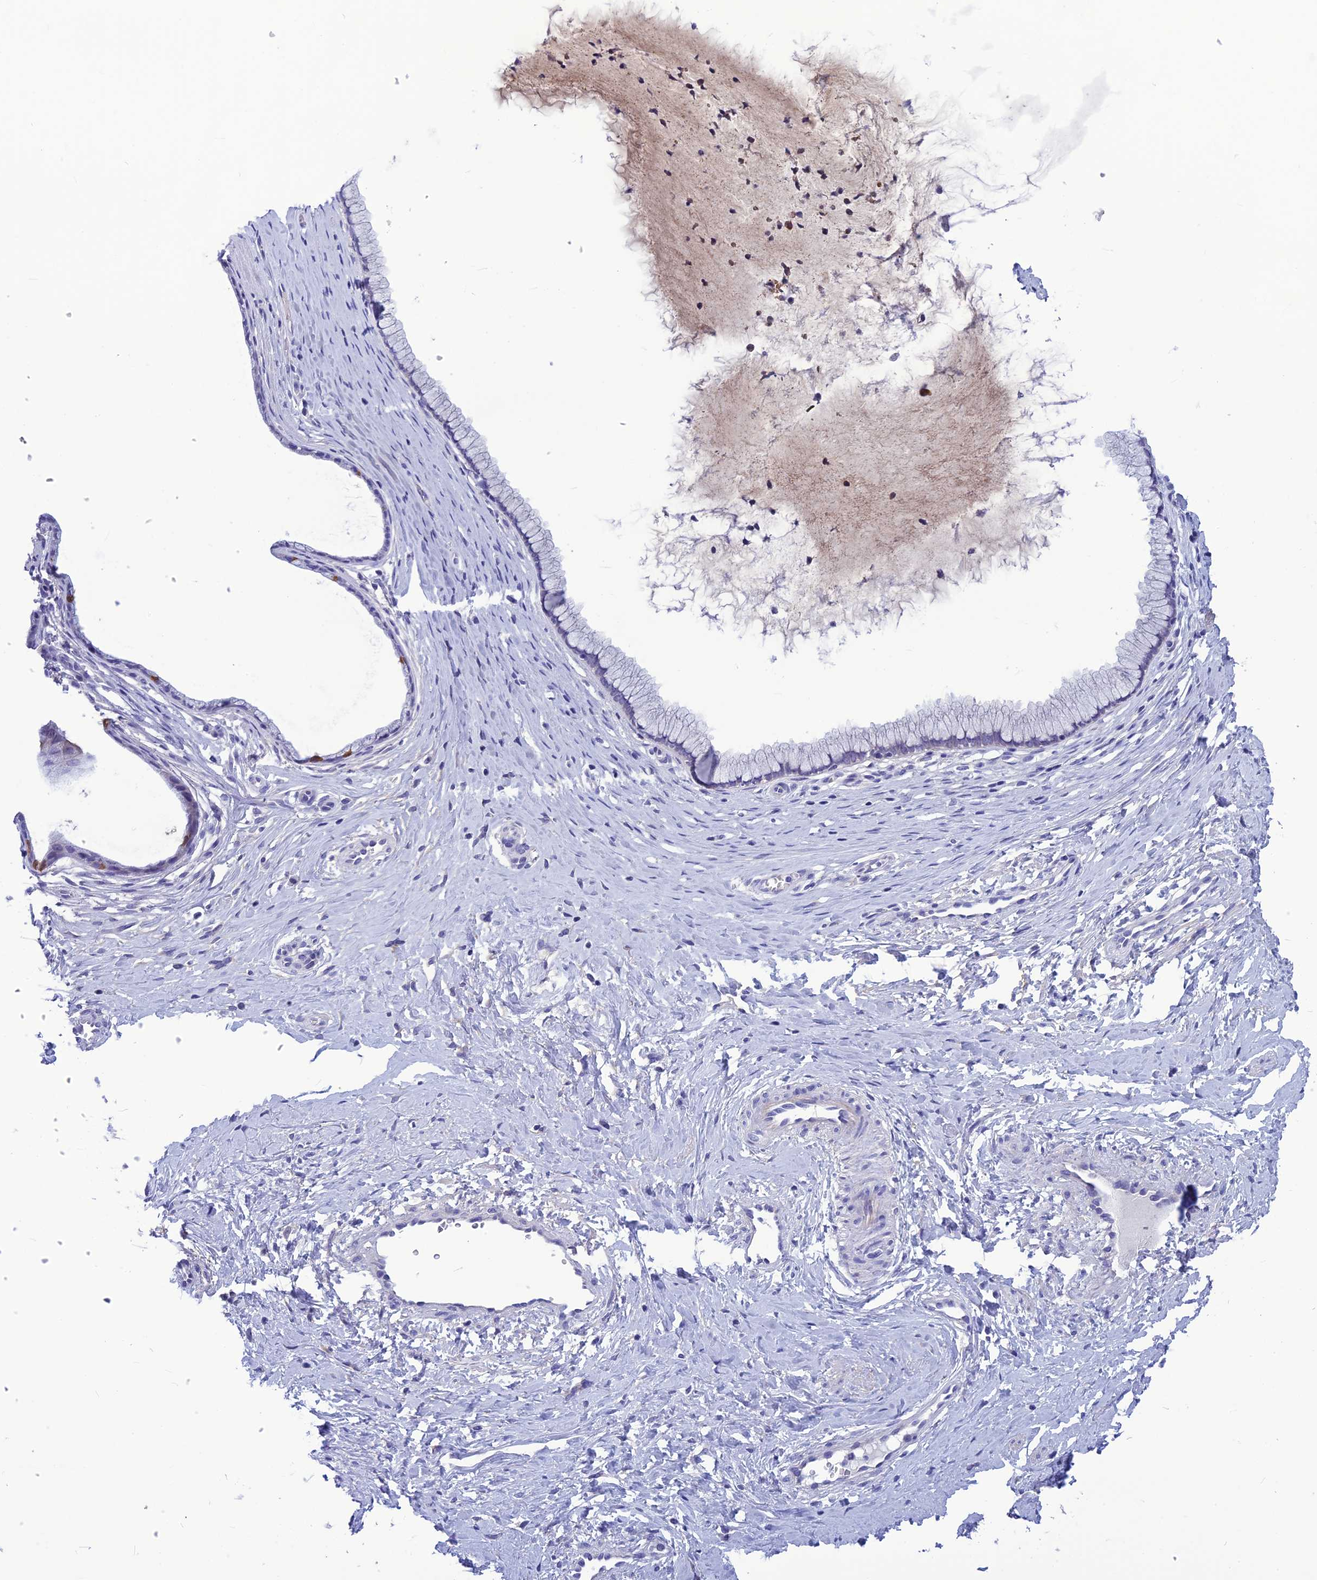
{"staining": {"intensity": "negative", "quantity": "none", "location": "none"}, "tissue": "cervix", "cell_type": "Glandular cells", "image_type": "normal", "snomed": [{"axis": "morphology", "description": "Normal tissue, NOS"}, {"axis": "topography", "description": "Cervix"}], "caption": "Micrograph shows no protein expression in glandular cells of normal cervix.", "gene": "BBS2", "patient": {"sex": "female", "age": 36}}